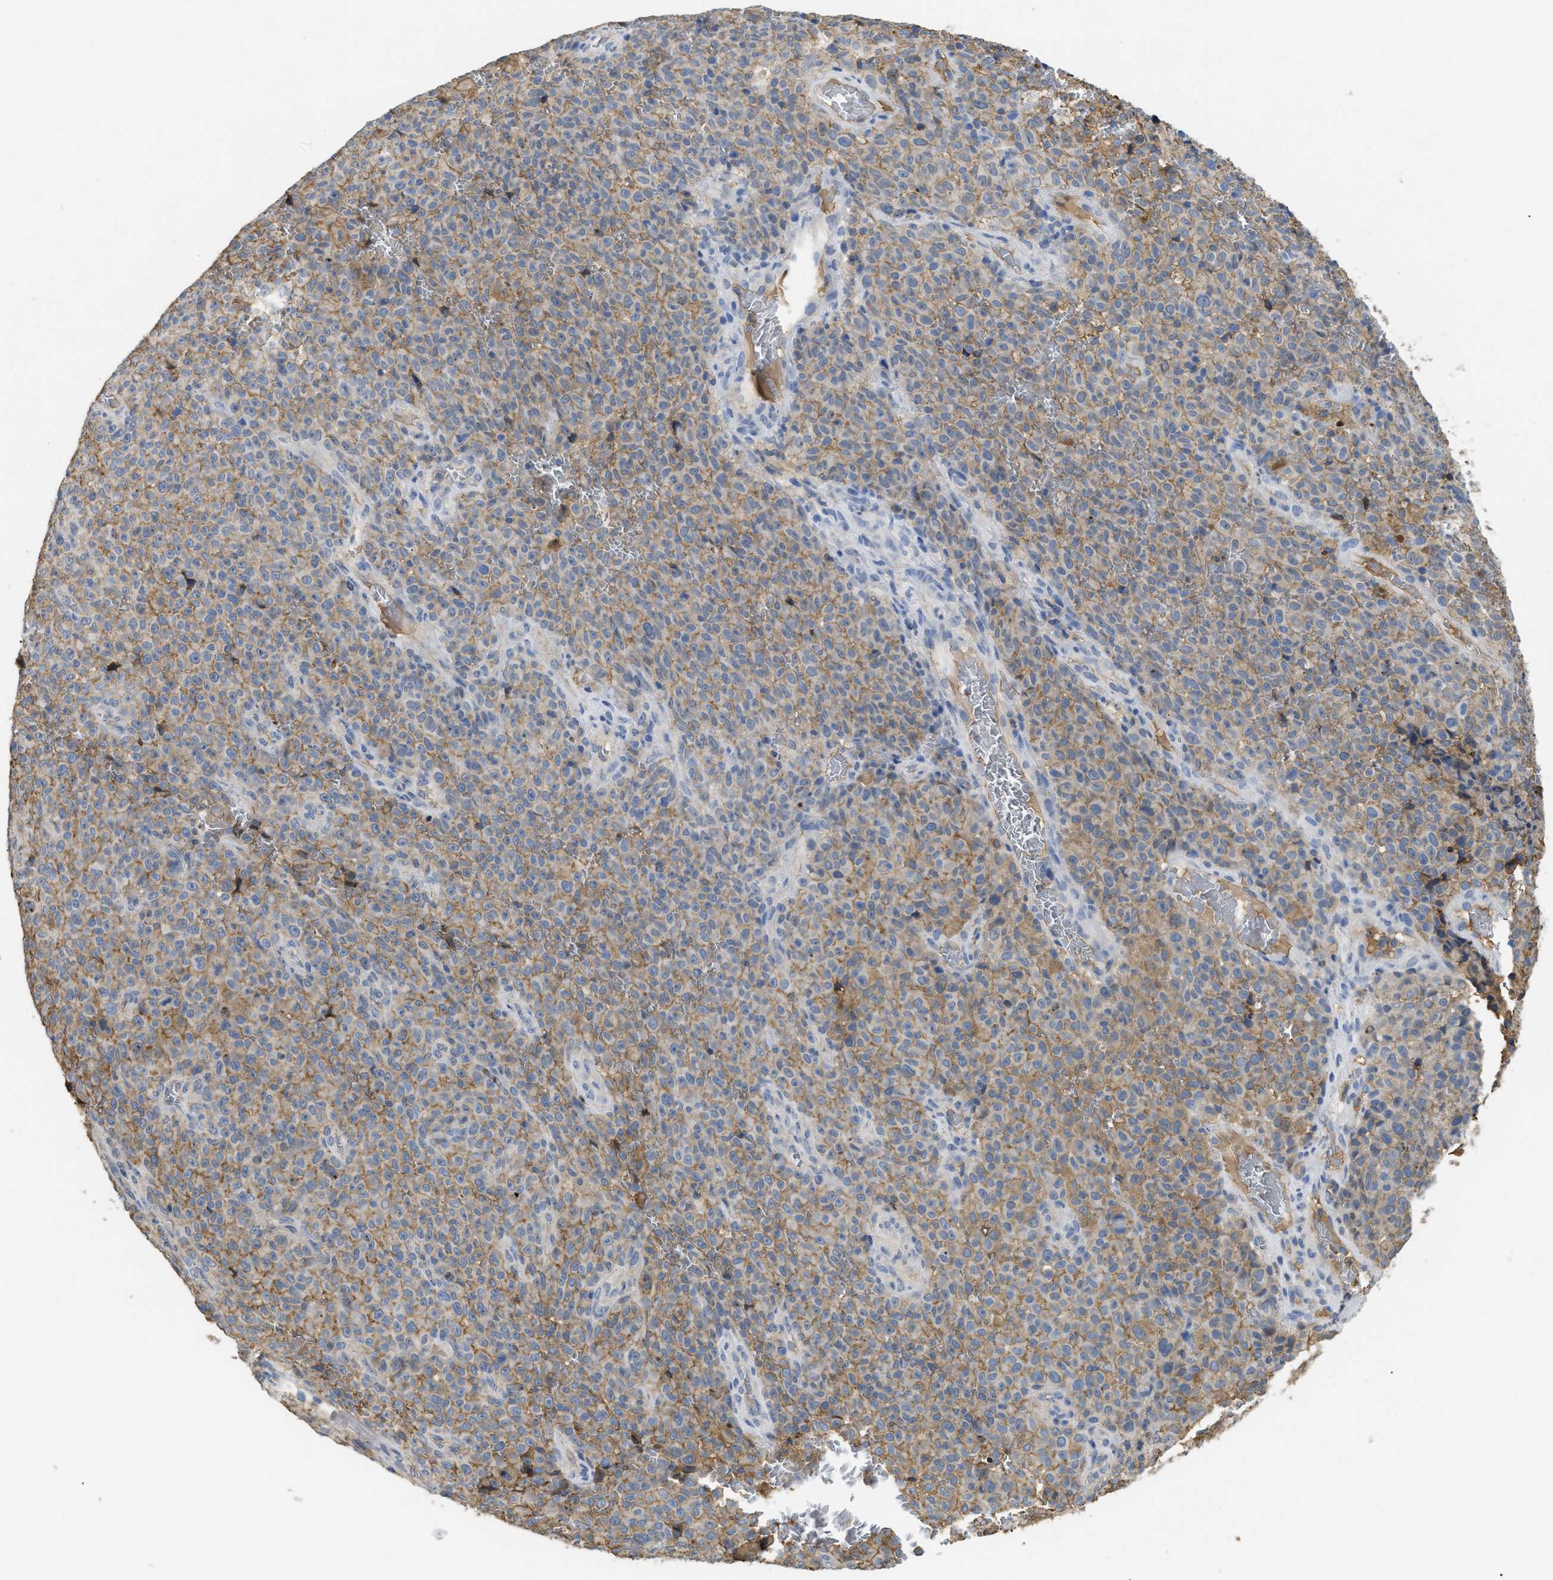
{"staining": {"intensity": "moderate", "quantity": "25%-75%", "location": "cytoplasmic/membranous"}, "tissue": "melanoma", "cell_type": "Tumor cells", "image_type": "cancer", "snomed": [{"axis": "morphology", "description": "Malignant melanoma, NOS"}, {"axis": "topography", "description": "Skin"}], "caption": "This histopathology image displays immunohistochemistry staining of malignant melanoma, with medium moderate cytoplasmic/membranous staining in approximately 25%-75% of tumor cells.", "gene": "ANXA4", "patient": {"sex": "female", "age": 82}}